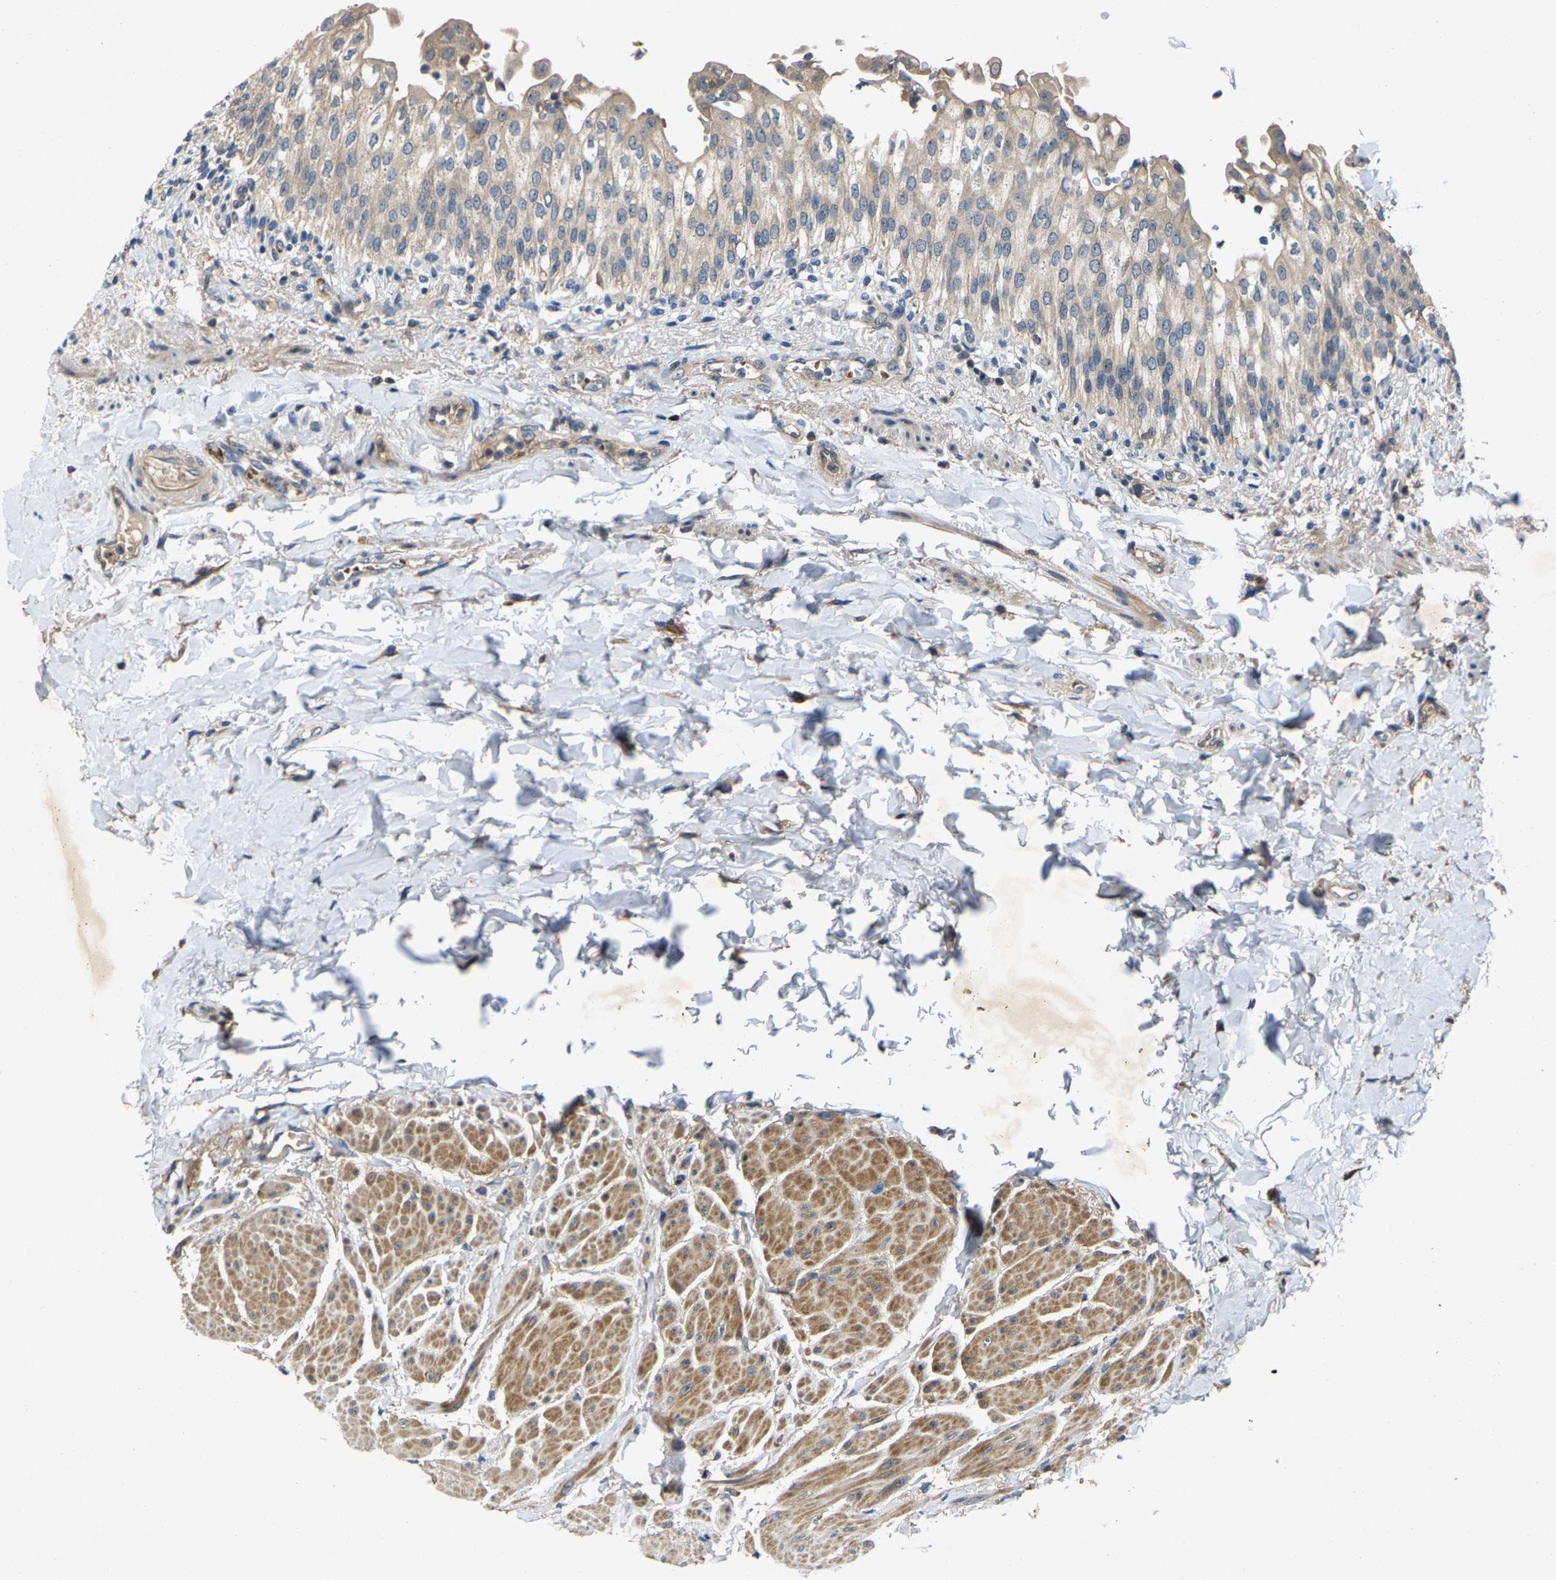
{"staining": {"intensity": "weak", "quantity": "25%-75%", "location": "cytoplasmic/membranous"}, "tissue": "urinary bladder", "cell_type": "Urothelial cells", "image_type": "normal", "snomed": [{"axis": "morphology", "description": "Normal tissue, NOS"}, {"axis": "topography", "description": "Urinary bladder"}], "caption": "Urinary bladder stained with DAB IHC displays low levels of weak cytoplasmic/membranous positivity in approximately 25%-75% of urothelial cells.", "gene": "AGBL3", "patient": {"sex": "female", "age": 60}}